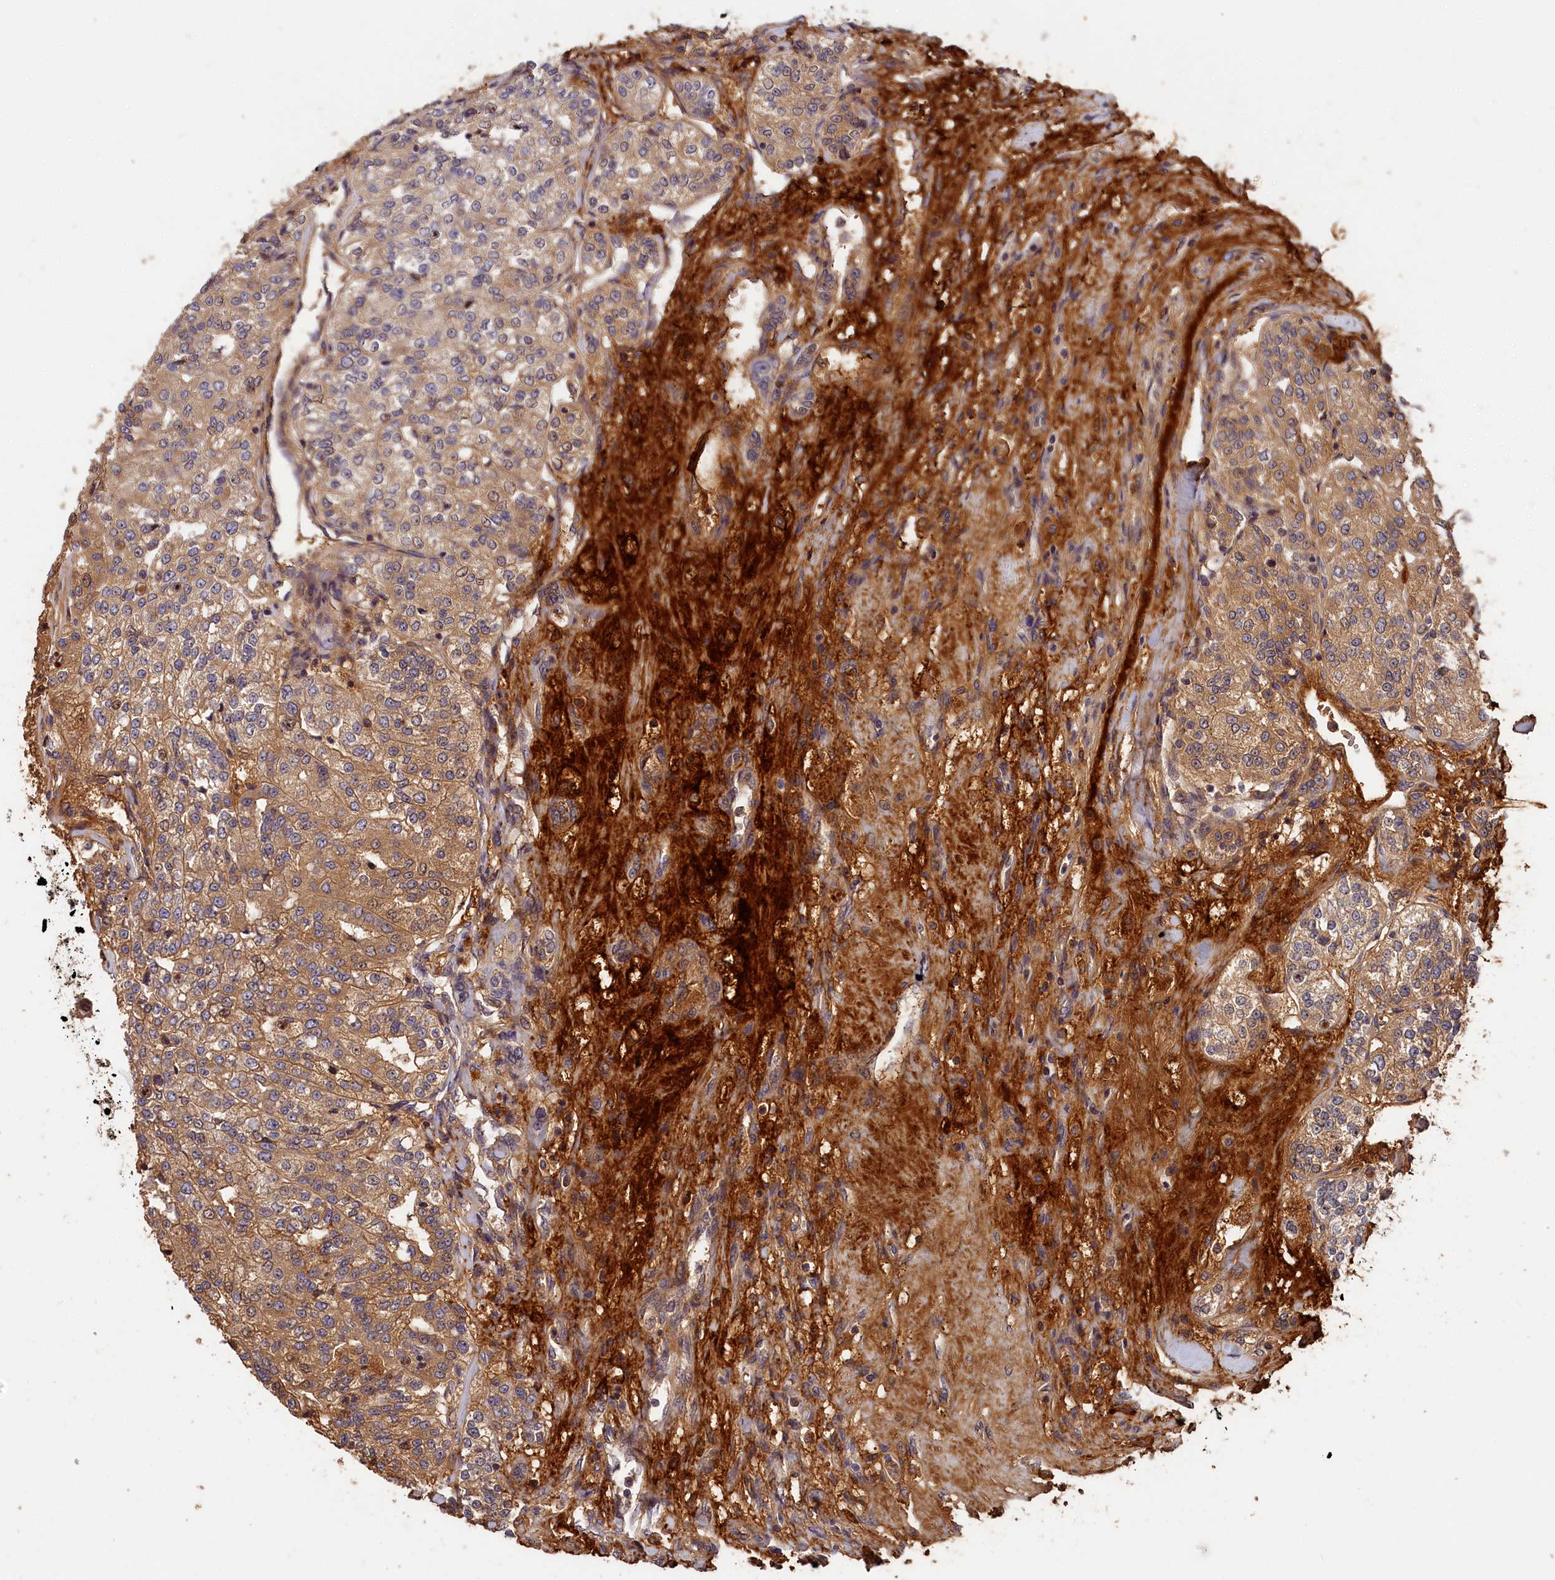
{"staining": {"intensity": "moderate", "quantity": ">75%", "location": "cytoplasmic/membranous"}, "tissue": "renal cancer", "cell_type": "Tumor cells", "image_type": "cancer", "snomed": [{"axis": "morphology", "description": "Adenocarcinoma, NOS"}, {"axis": "topography", "description": "Kidney"}], "caption": "A brown stain highlights moderate cytoplasmic/membranous staining of a protein in human renal adenocarcinoma tumor cells.", "gene": "ITIH1", "patient": {"sex": "female", "age": 63}}